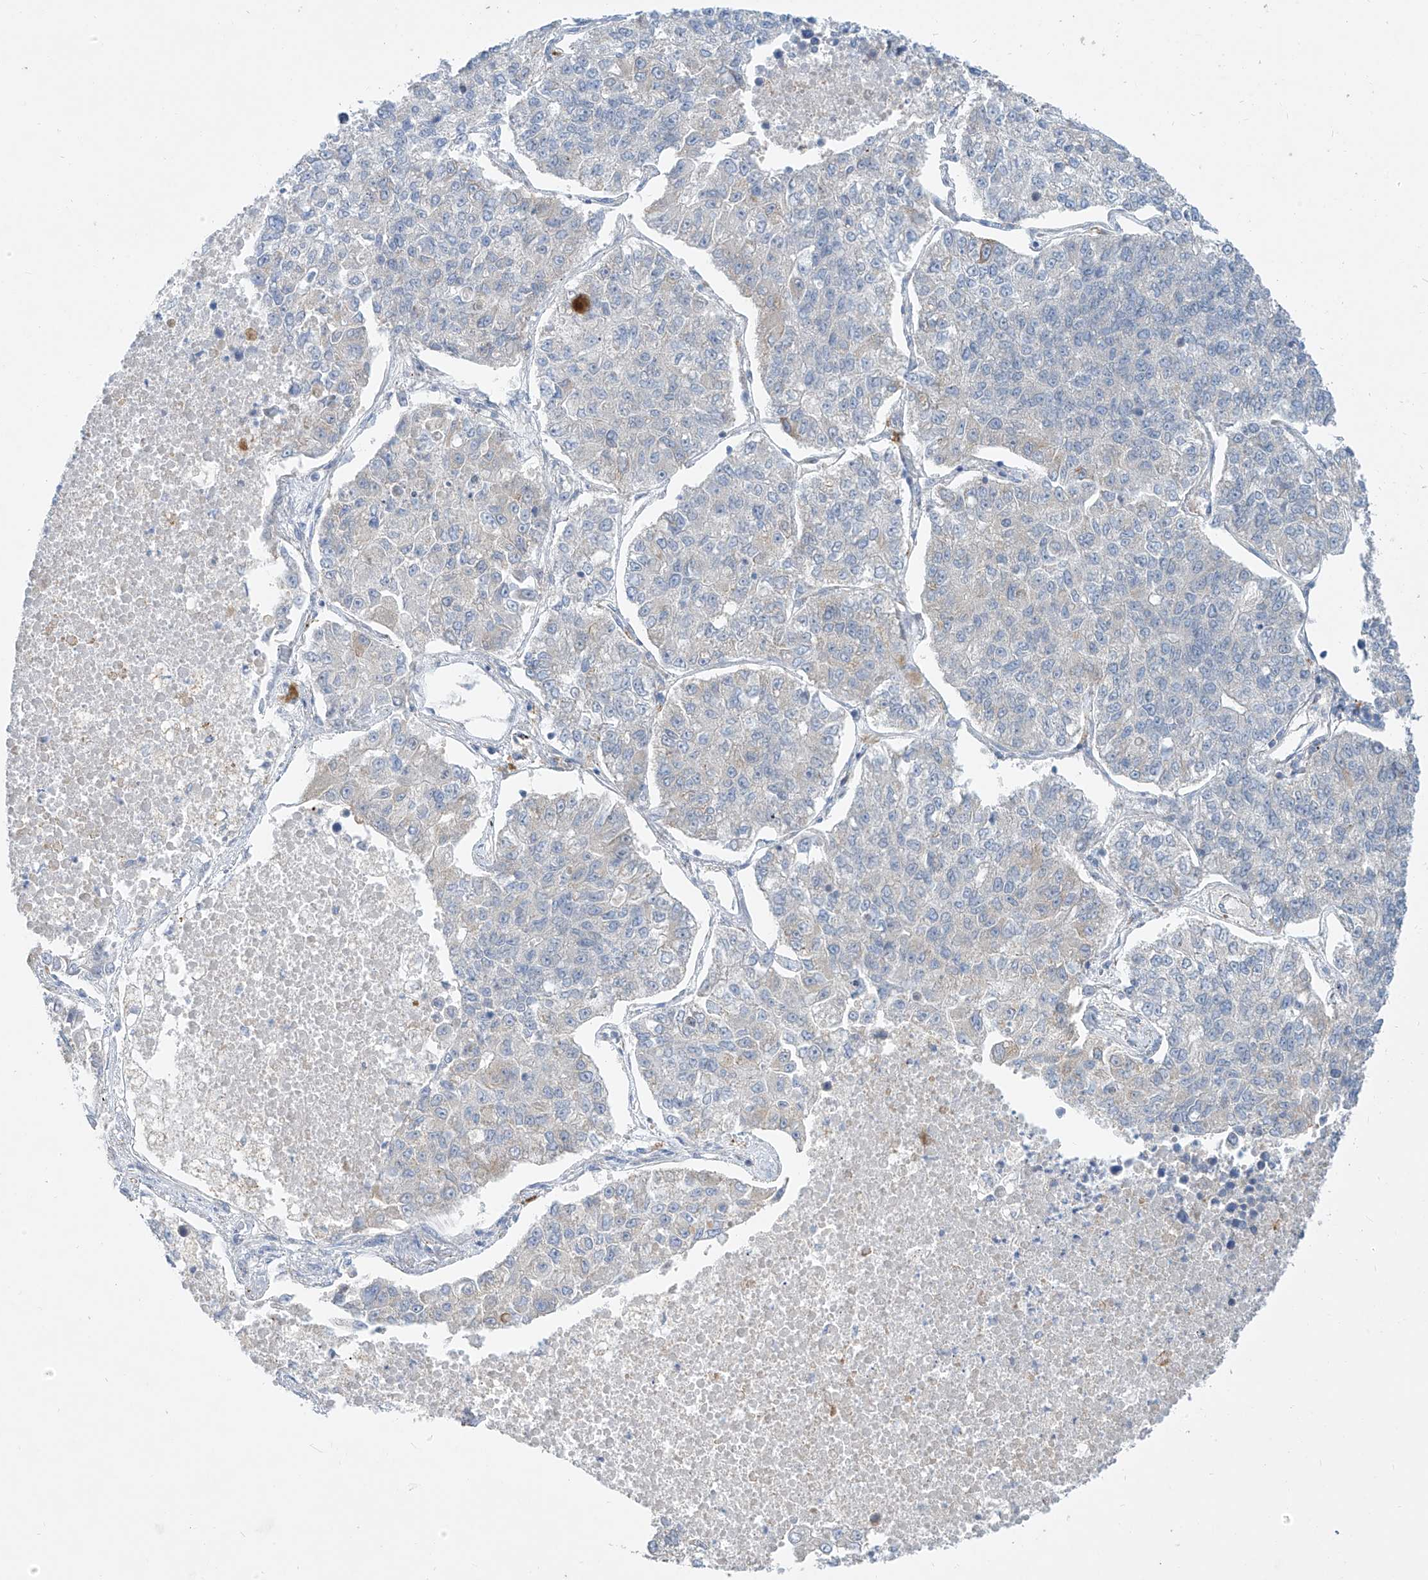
{"staining": {"intensity": "negative", "quantity": "none", "location": "none"}, "tissue": "lung cancer", "cell_type": "Tumor cells", "image_type": "cancer", "snomed": [{"axis": "morphology", "description": "Adenocarcinoma, NOS"}, {"axis": "topography", "description": "Lung"}], "caption": "Immunohistochemical staining of adenocarcinoma (lung) reveals no significant staining in tumor cells.", "gene": "KRTAP25-1", "patient": {"sex": "male", "age": 49}}